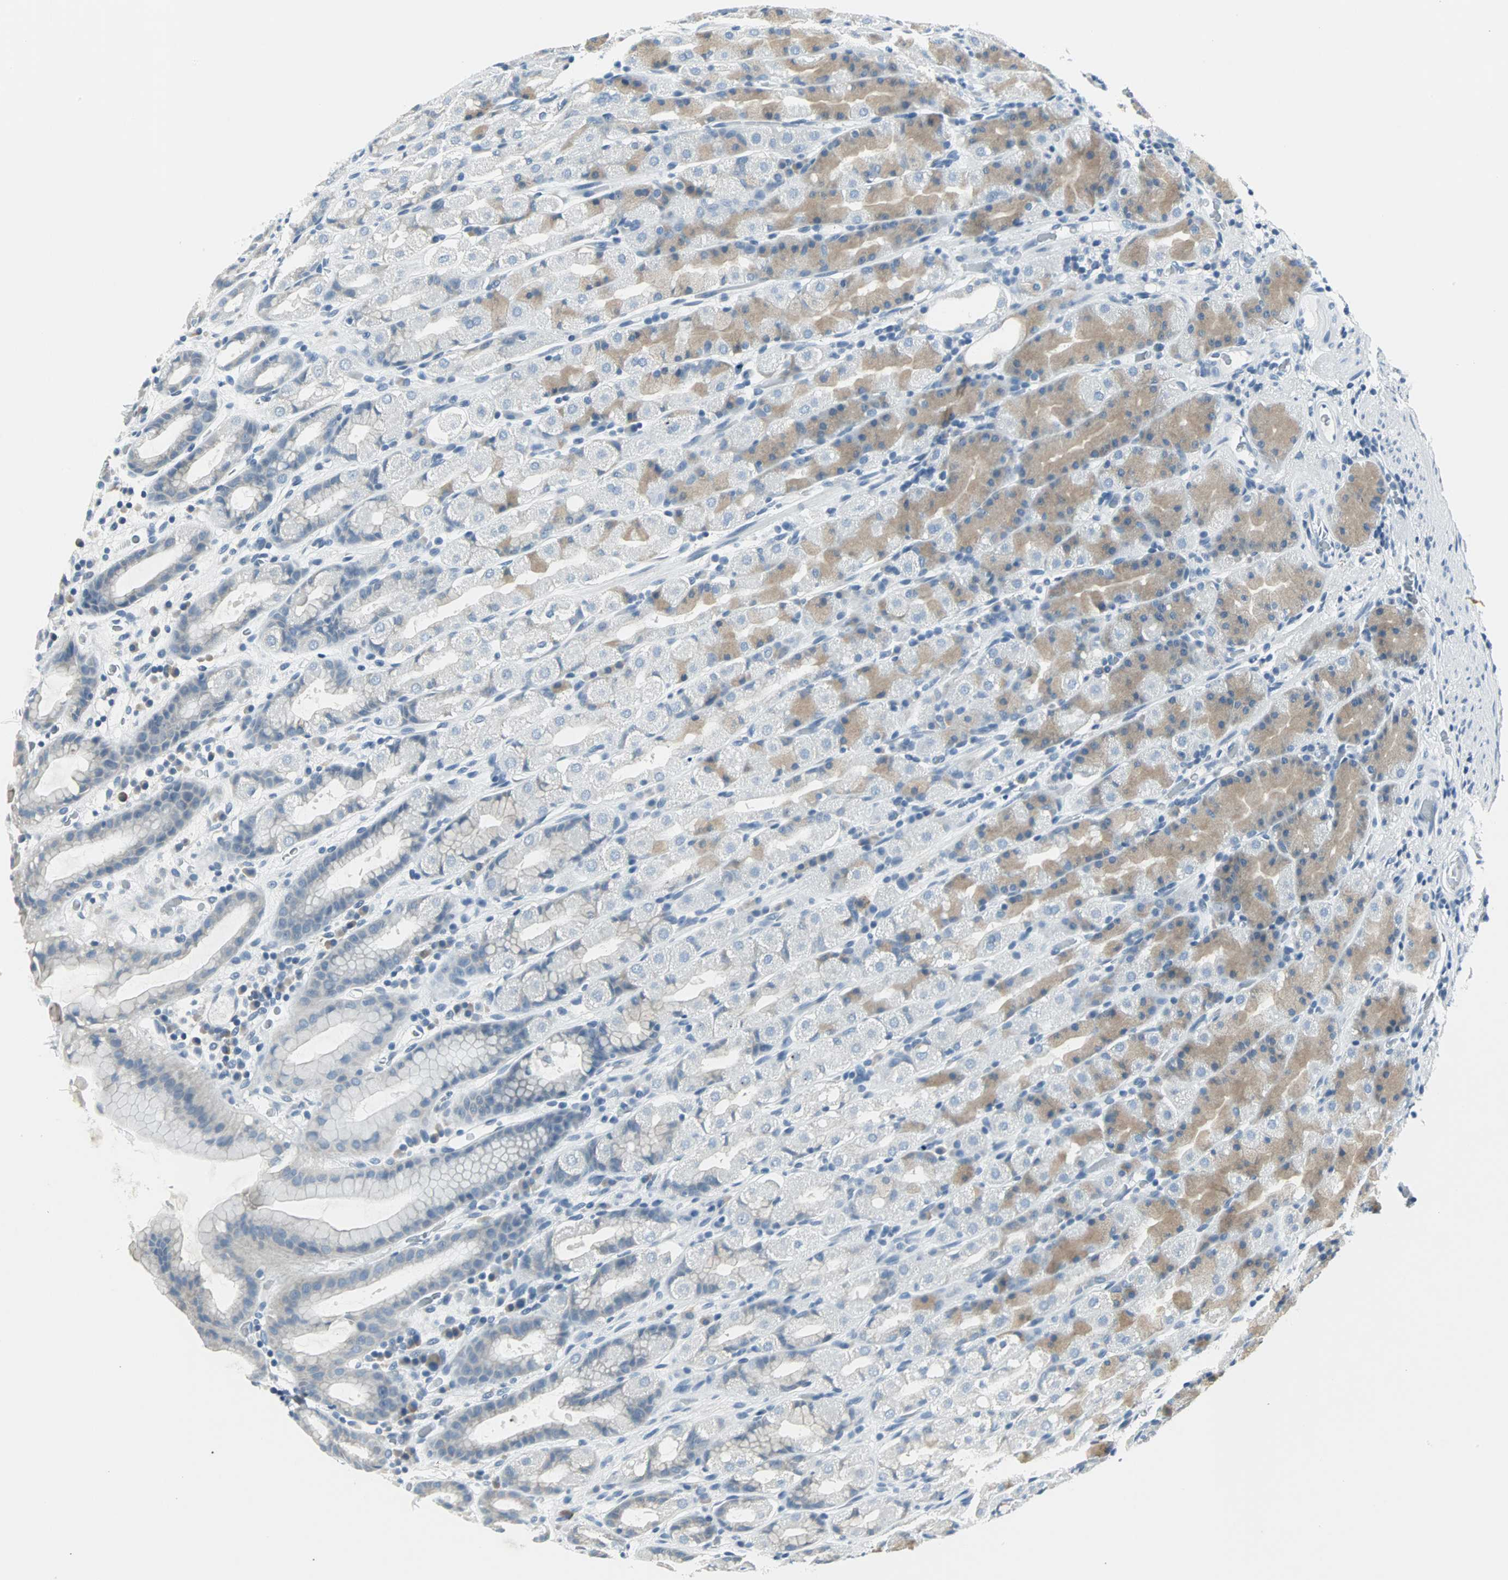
{"staining": {"intensity": "moderate", "quantity": "25%-75%", "location": "cytoplasmic/membranous"}, "tissue": "stomach", "cell_type": "Glandular cells", "image_type": "normal", "snomed": [{"axis": "morphology", "description": "Normal tissue, NOS"}, {"axis": "topography", "description": "Stomach, upper"}], "caption": "DAB (3,3'-diaminobenzidine) immunohistochemical staining of normal human stomach displays moderate cytoplasmic/membranous protein expression in approximately 25%-75% of glandular cells. The staining was performed using DAB (3,3'-diaminobenzidine) to visualize the protein expression in brown, while the nuclei were stained in blue with hematoxylin (Magnification: 20x).", "gene": "SLC2A5", "patient": {"sex": "male", "age": 68}}